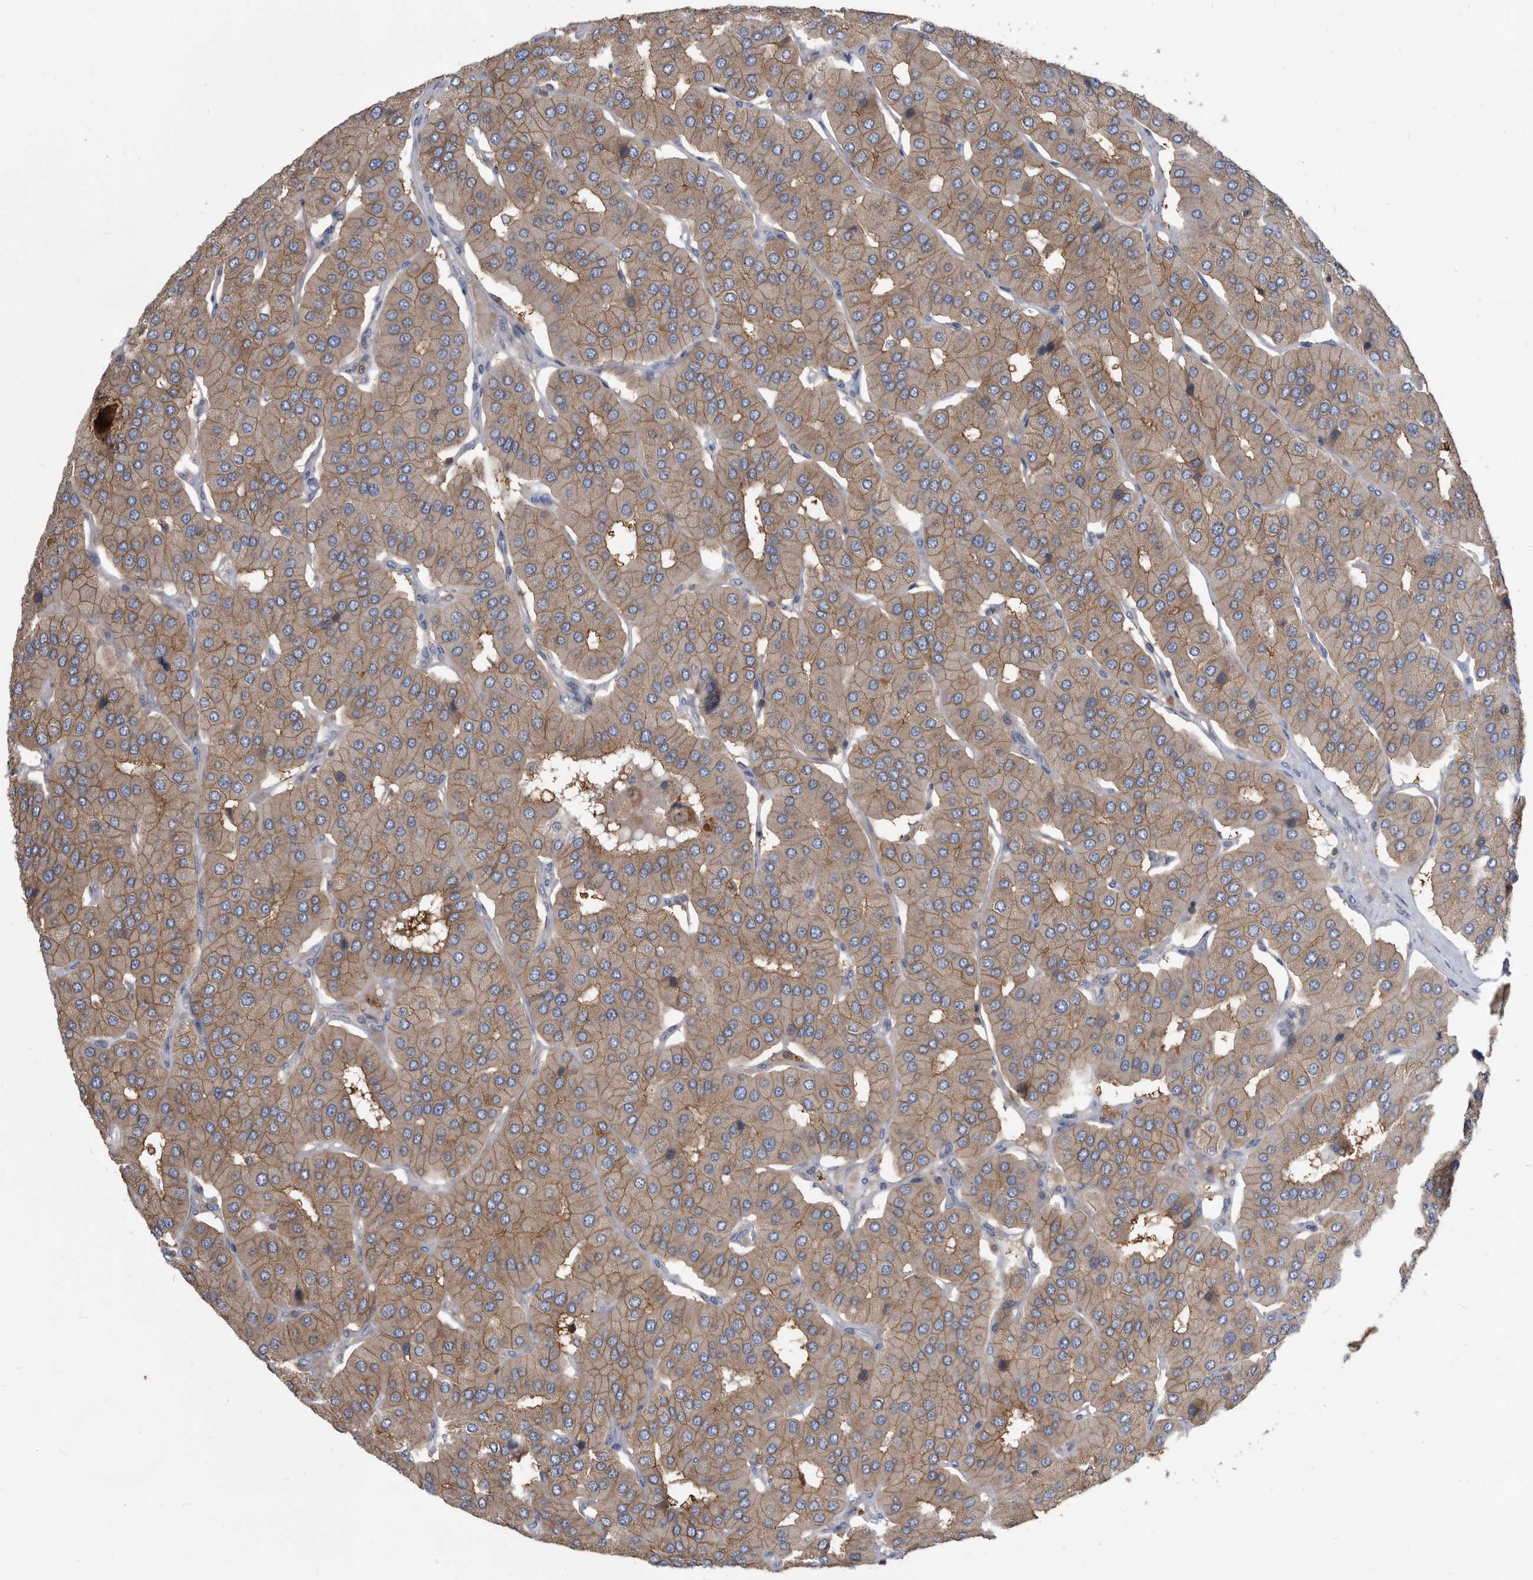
{"staining": {"intensity": "weak", "quantity": "25%-75%", "location": "cytoplasmic/membranous"}, "tissue": "parathyroid gland", "cell_type": "Glandular cells", "image_type": "normal", "snomed": [{"axis": "morphology", "description": "Normal tissue, NOS"}, {"axis": "morphology", "description": "Adenoma, NOS"}, {"axis": "topography", "description": "Parathyroid gland"}], "caption": "IHC micrograph of unremarkable human parathyroid gland stained for a protein (brown), which demonstrates low levels of weak cytoplasmic/membranous expression in approximately 25%-75% of glandular cells.", "gene": "APEH", "patient": {"sex": "female", "age": 86}}